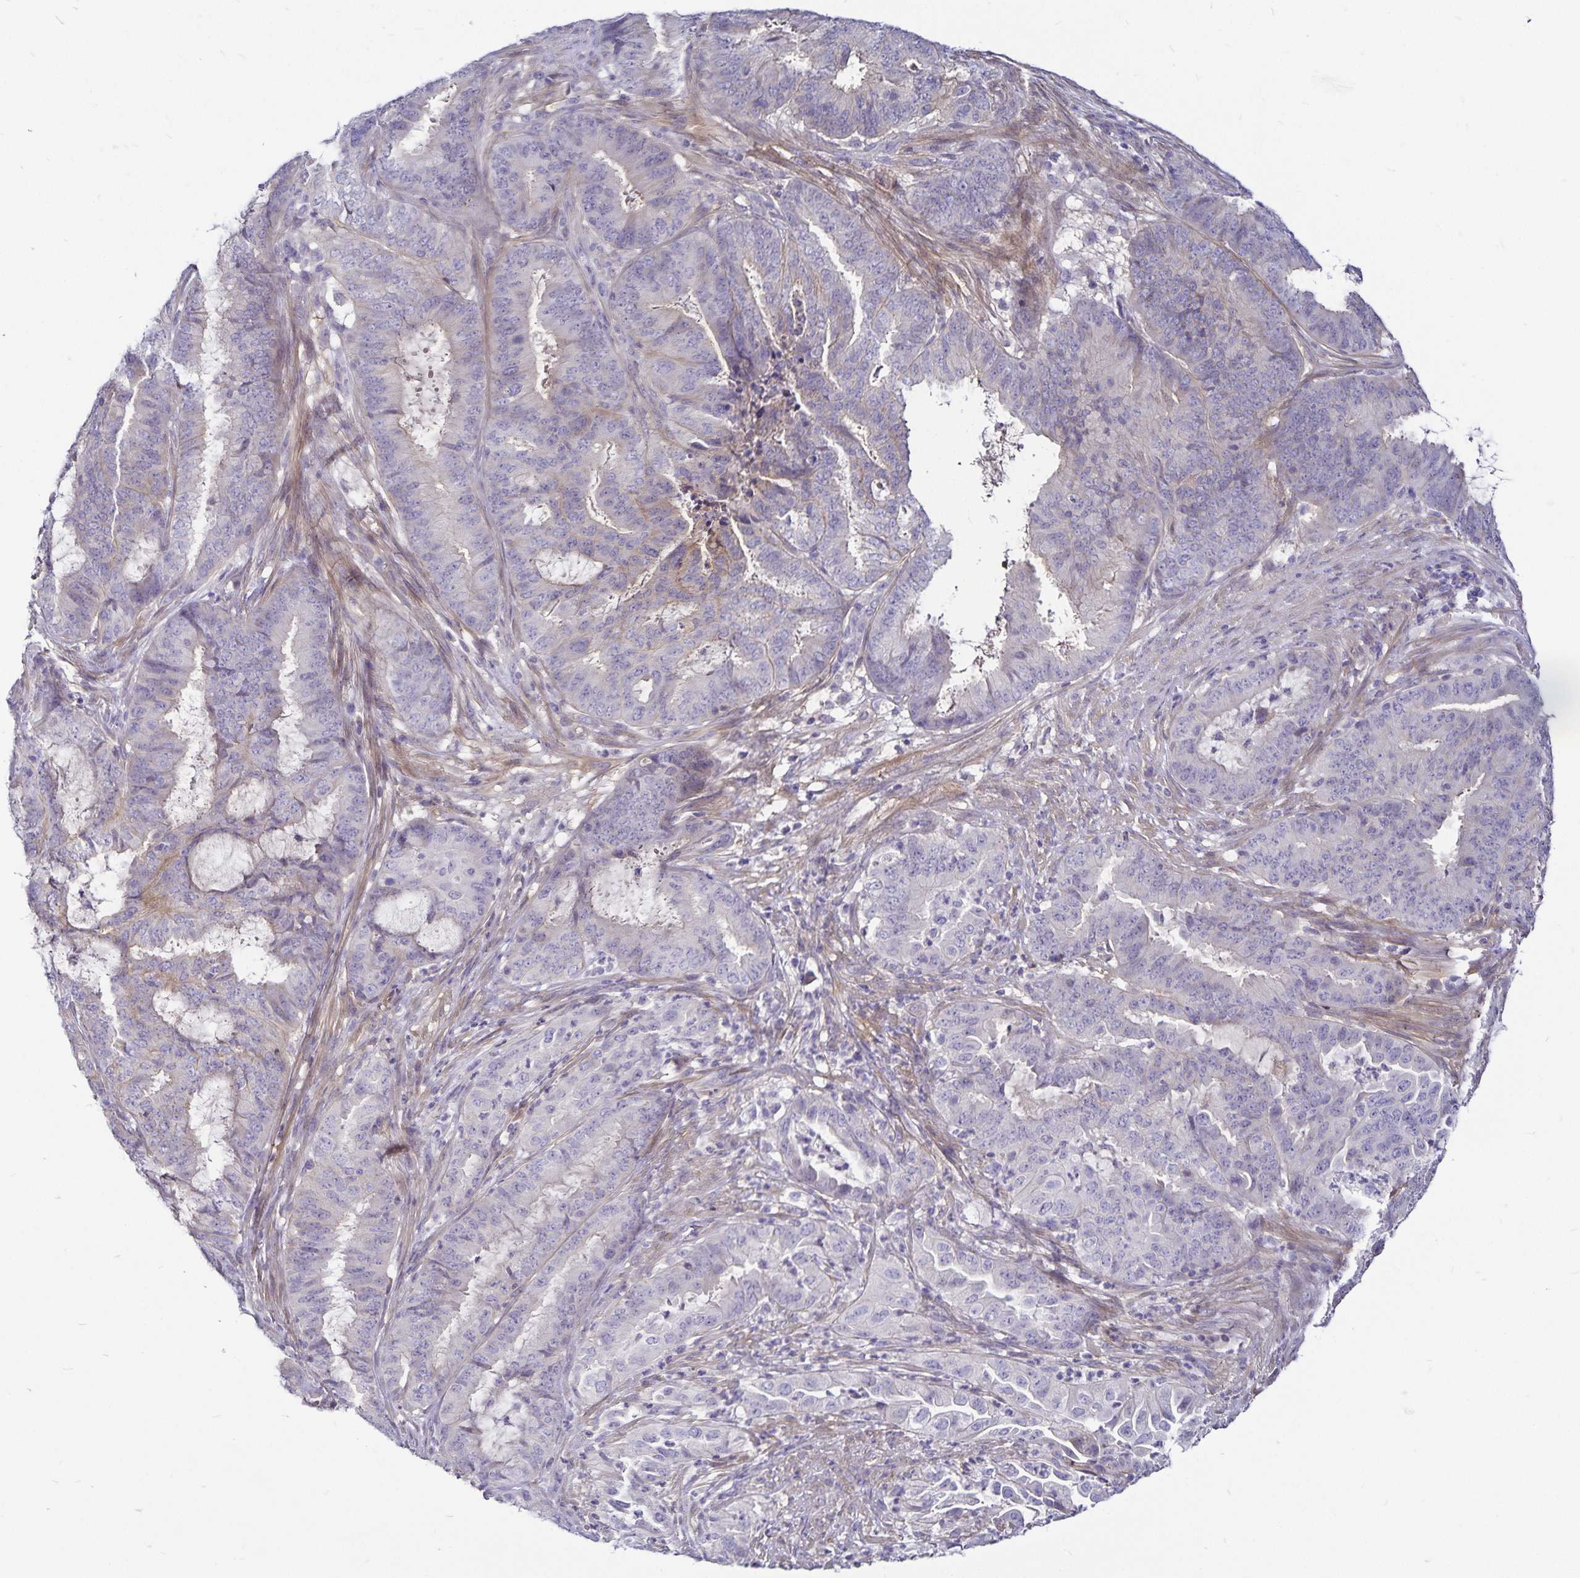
{"staining": {"intensity": "negative", "quantity": "none", "location": "none"}, "tissue": "endometrial cancer", "cell_type": "Tumor cells", "image_type": "cancer", "snomed": [{"axis": "morphology", "description": "Adenocarcinoma, NOS"}, {"axis": "topography", "description": "Endometrium"}], "caption": "Endometrial cancer (adenocarcinoma) stained for a protein using immunohistochemistry displays no expression tumor cells.", "gene": "GNG12", "patient": {"sex": "female", "age": 51}}